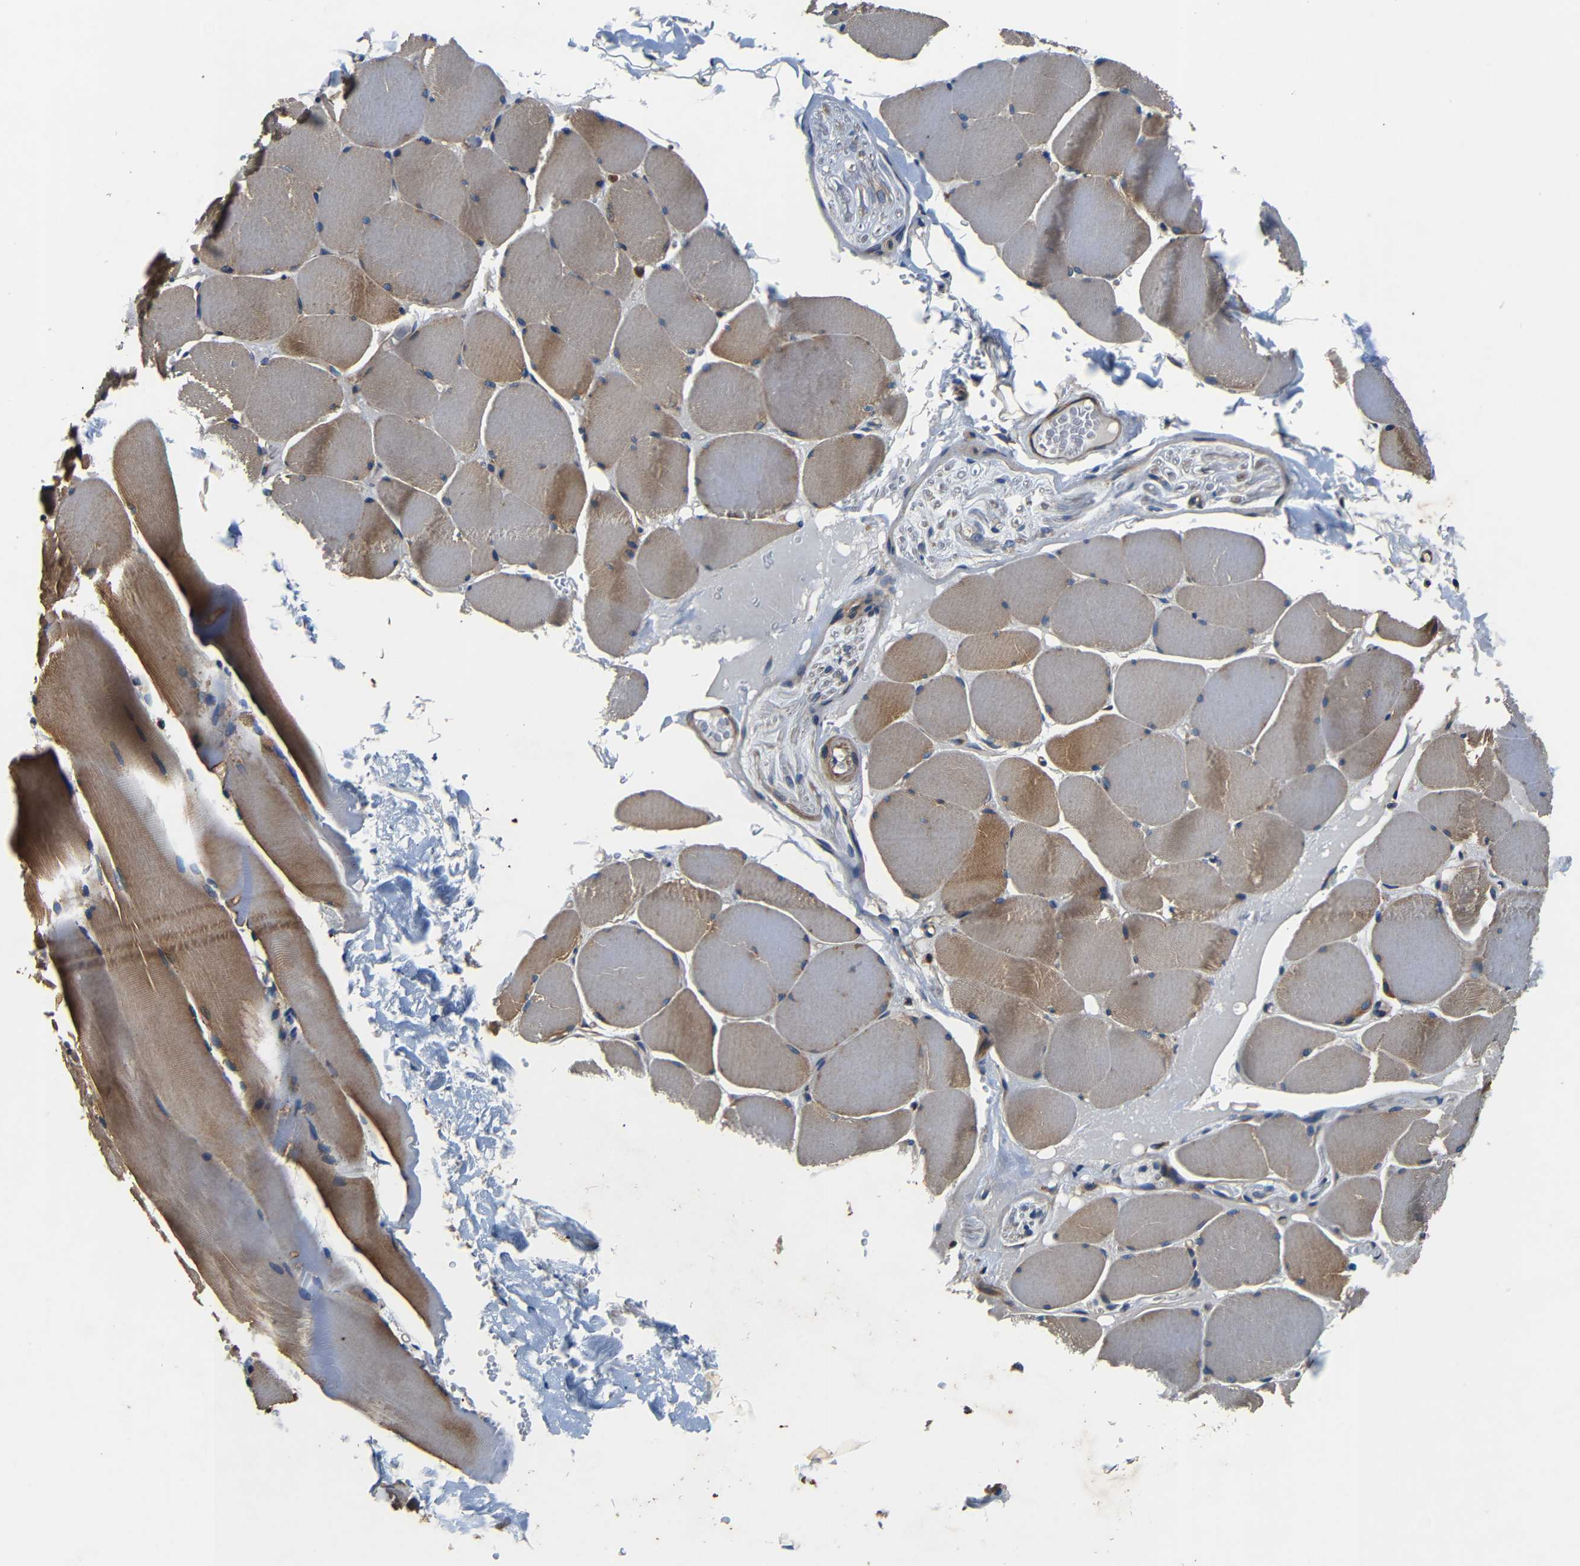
{"staining": {"intensity": "moderate", "quantity": ">75%", "location": "cytoplasmic/membranous"}, "tissue": "skeletal muscle", "cell_type": "Myocytes", "image_type": "normal", "snomed": [{"axis": "morphology", "description": "Normal tissue, NOS"}, {"axis": "topography", "description": "Skin"}, {"axis": "topography", "description": "Skeletal muscle"}], "caption": "Protein expression analysis of unremarkable human skeletal muscle reveals moderate cytoplasmic/membranous staining in about >75% of myocytes. Ihc stains the protein of interest in brown and the nuclei are stained blue.", "gene": "CNR2", "patient": {"sex": "male", "age": 83}}